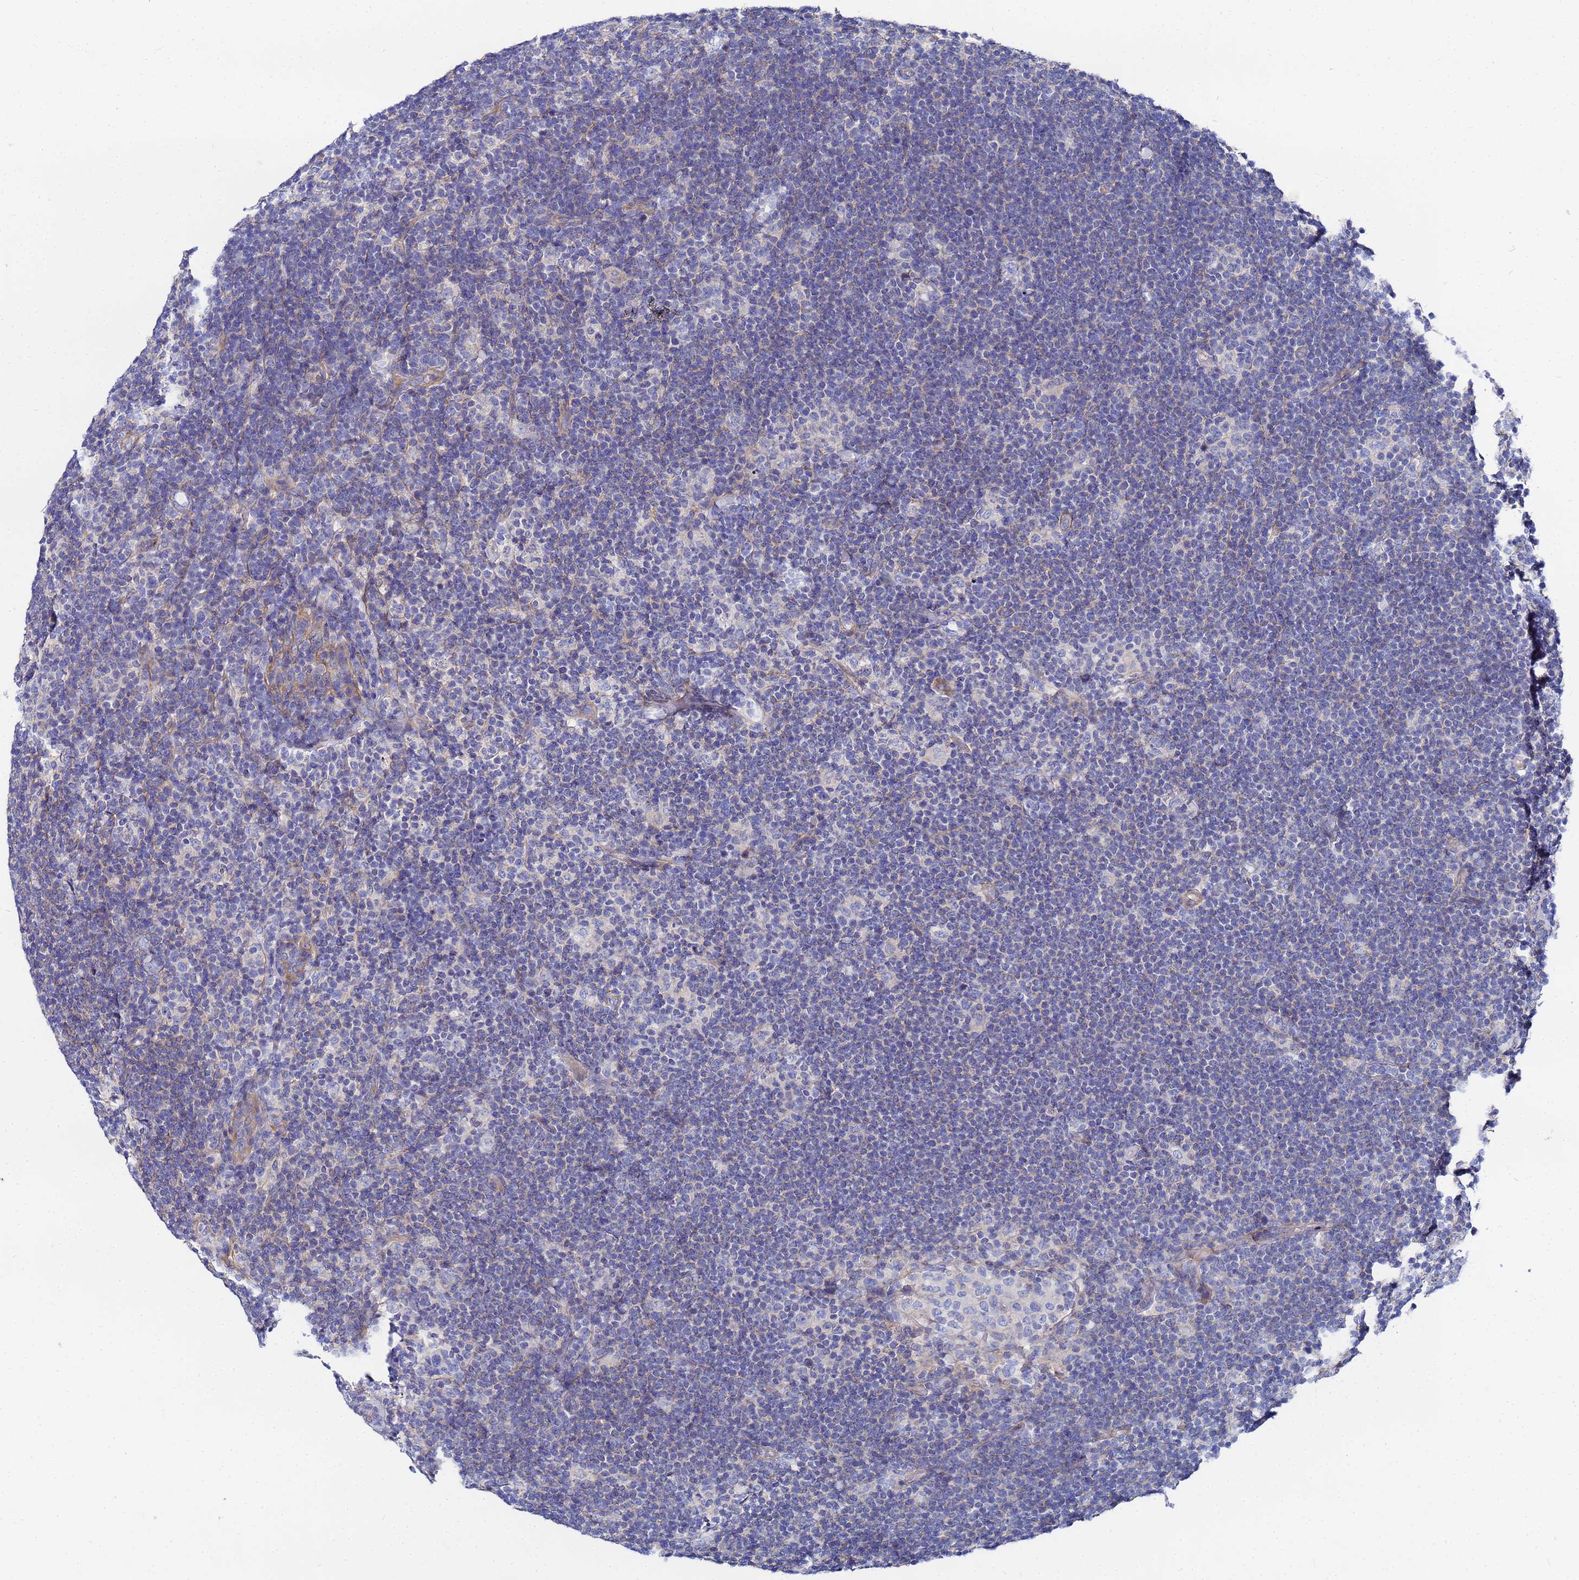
{"staining": {"intensity": "weak", "quantity": "<25%", "location": "cytoplasmic/membranous"}, "tissue": "lymphoma", "cell_type": "Tumor cells", "image_type": "cancer", "snomed": [{"axis": "morphology", "description": "Hodgkin's disease, NOS"}, {"axis": "topography", "description": "Lymph node"}], "caption": "High power microscopy micrograph of an IHC histopathology image of Hodgkin's disease, revealing no significant expression in tumor cells.", "gene": "RAB39B", "patient": {"sex": "female", "age": 57}}